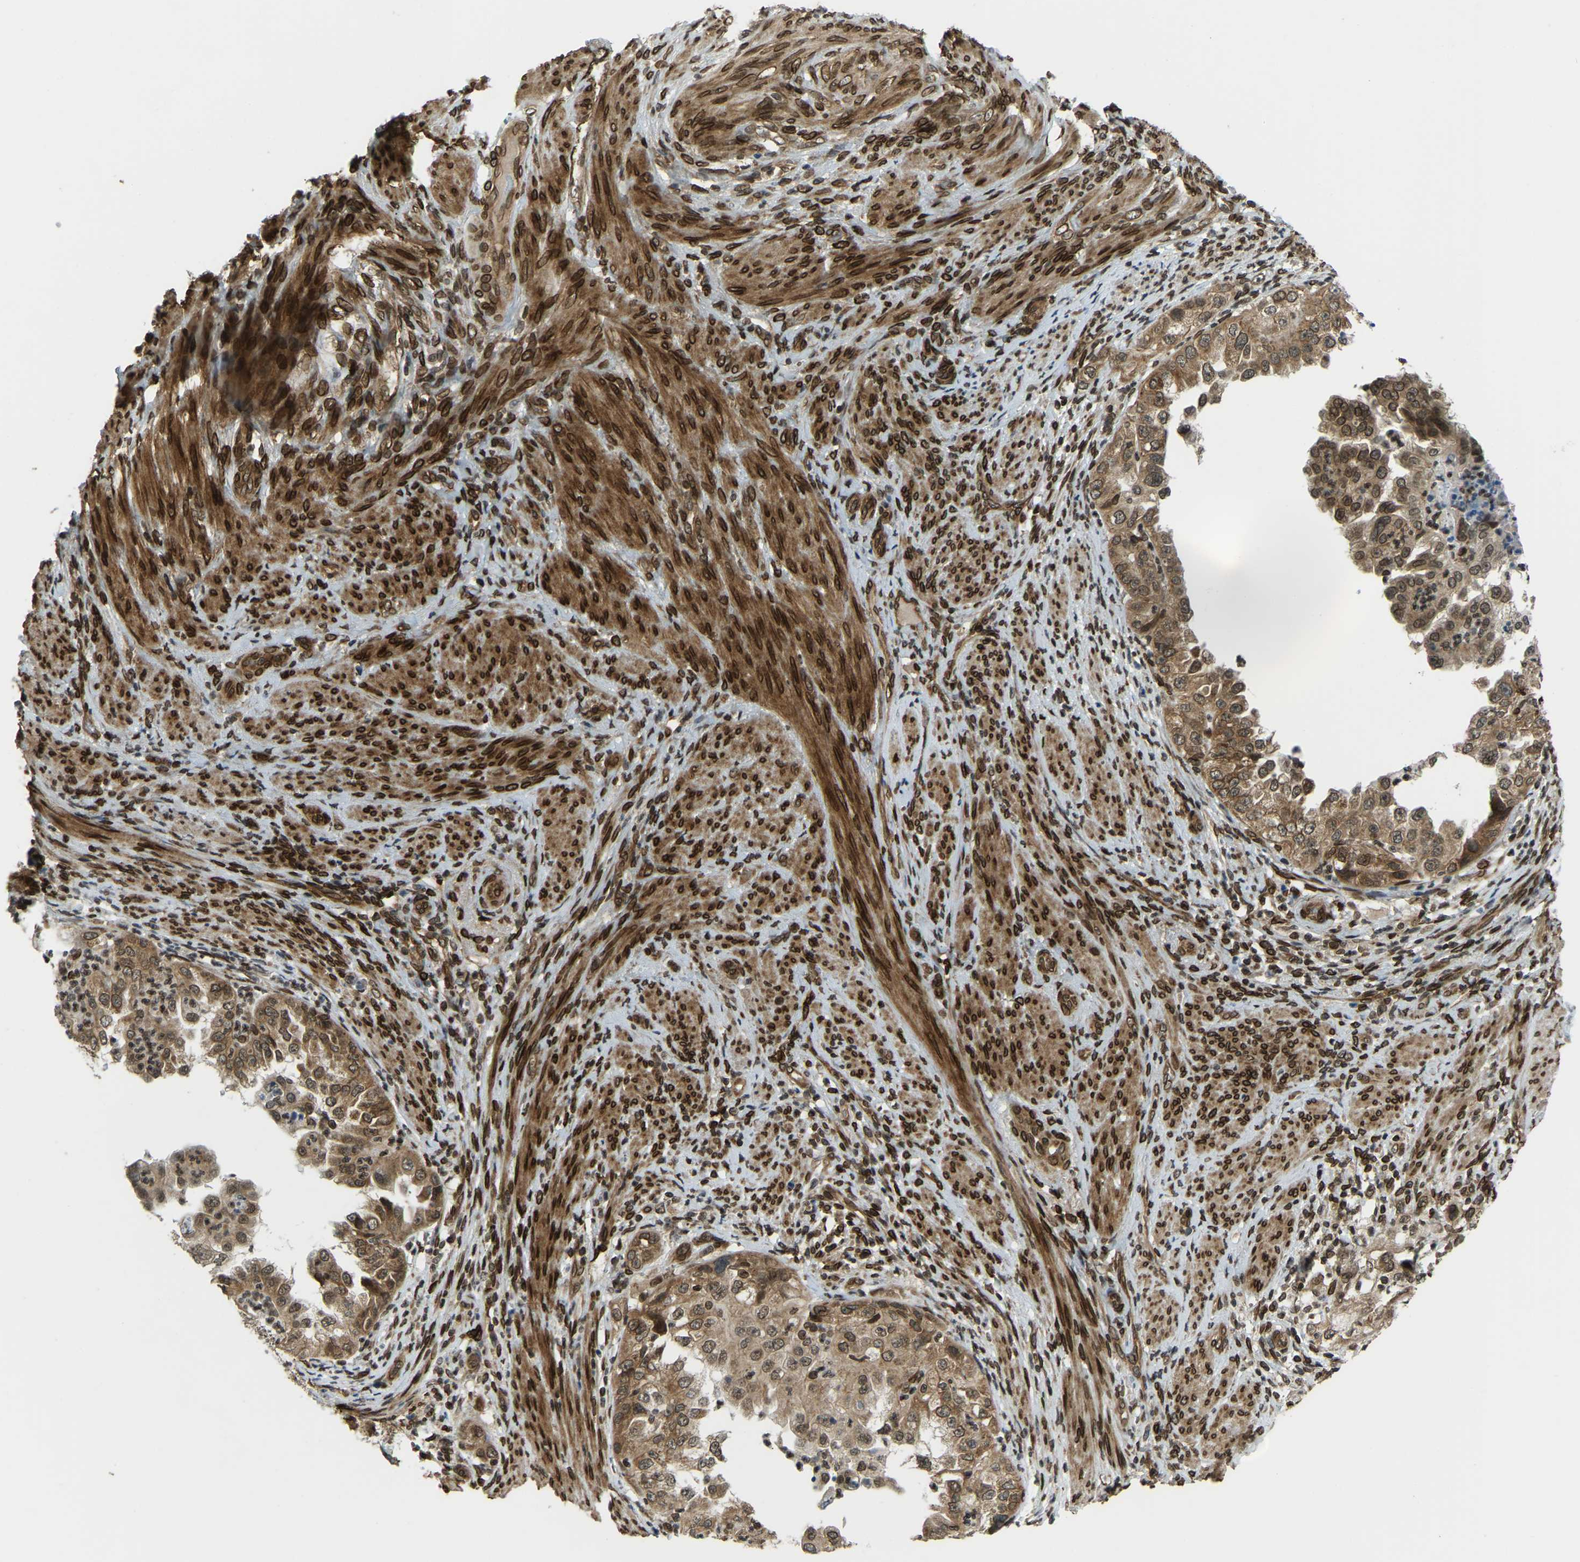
{"staining": {"intensity": "moderate", "quantity": ">75%", "location": "cytoplasmic/membranous,nuclear"}, "tissue": "endometrial cancer", "cell_type": "Tumor cells", "image_type": "cancer", "snomed": [{"axis": "morphology", "description": "Adenocarcinoma, NOS"}, {"axis": "topography", "description": "Endometrium"}], "caption": "IHC micrograph of human endometrial cancer (adenocarcinoma) stained for a protein (brown), which demonstrates medium levels of moderate cytoplasmic/membranous and nuclear staining in about >75% of tumor cells.", "gene": "SYNE1", "patient": {"sex": "female", "age": 85}}